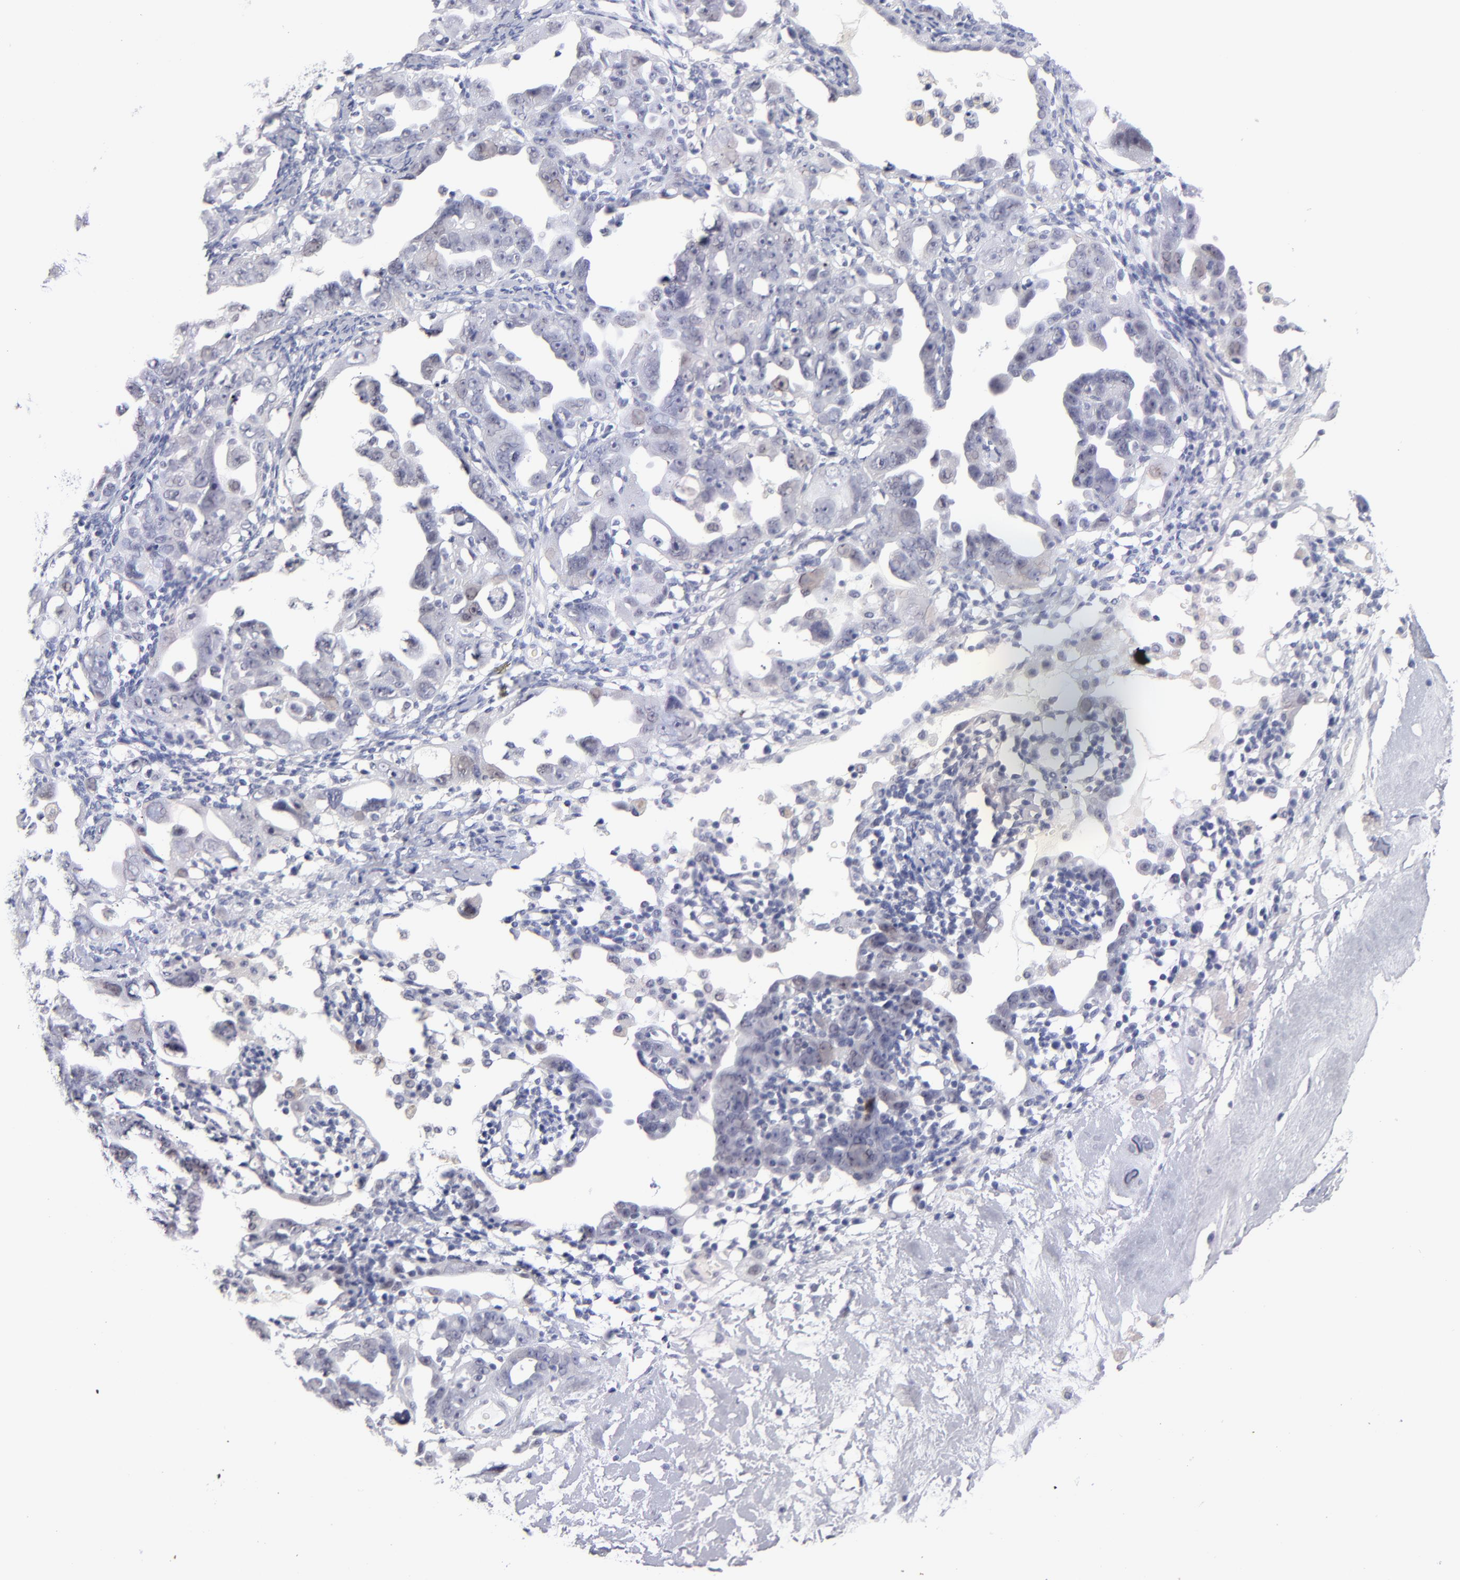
{"staining": {"intensity": "weak", "quantity": "<25%", "location": "nuclear"}, "tissue": "ovarian cancer", "cell_type": "Tumor cells", "image_type": "cancer", "snomed": [{"axis": "morphology", "description": "Cystadenocarcinoma, serous, NOS"}, {"axis": "topography", "description": "Ovary"}], "caption": "Ovarian cancer (serous cystadenocarcinoma) stained for a protein using immunohistochemistry reveals no staining tumor cells.", "gene": "TEX11", "patient": {"sex": "female", "age": 66}}